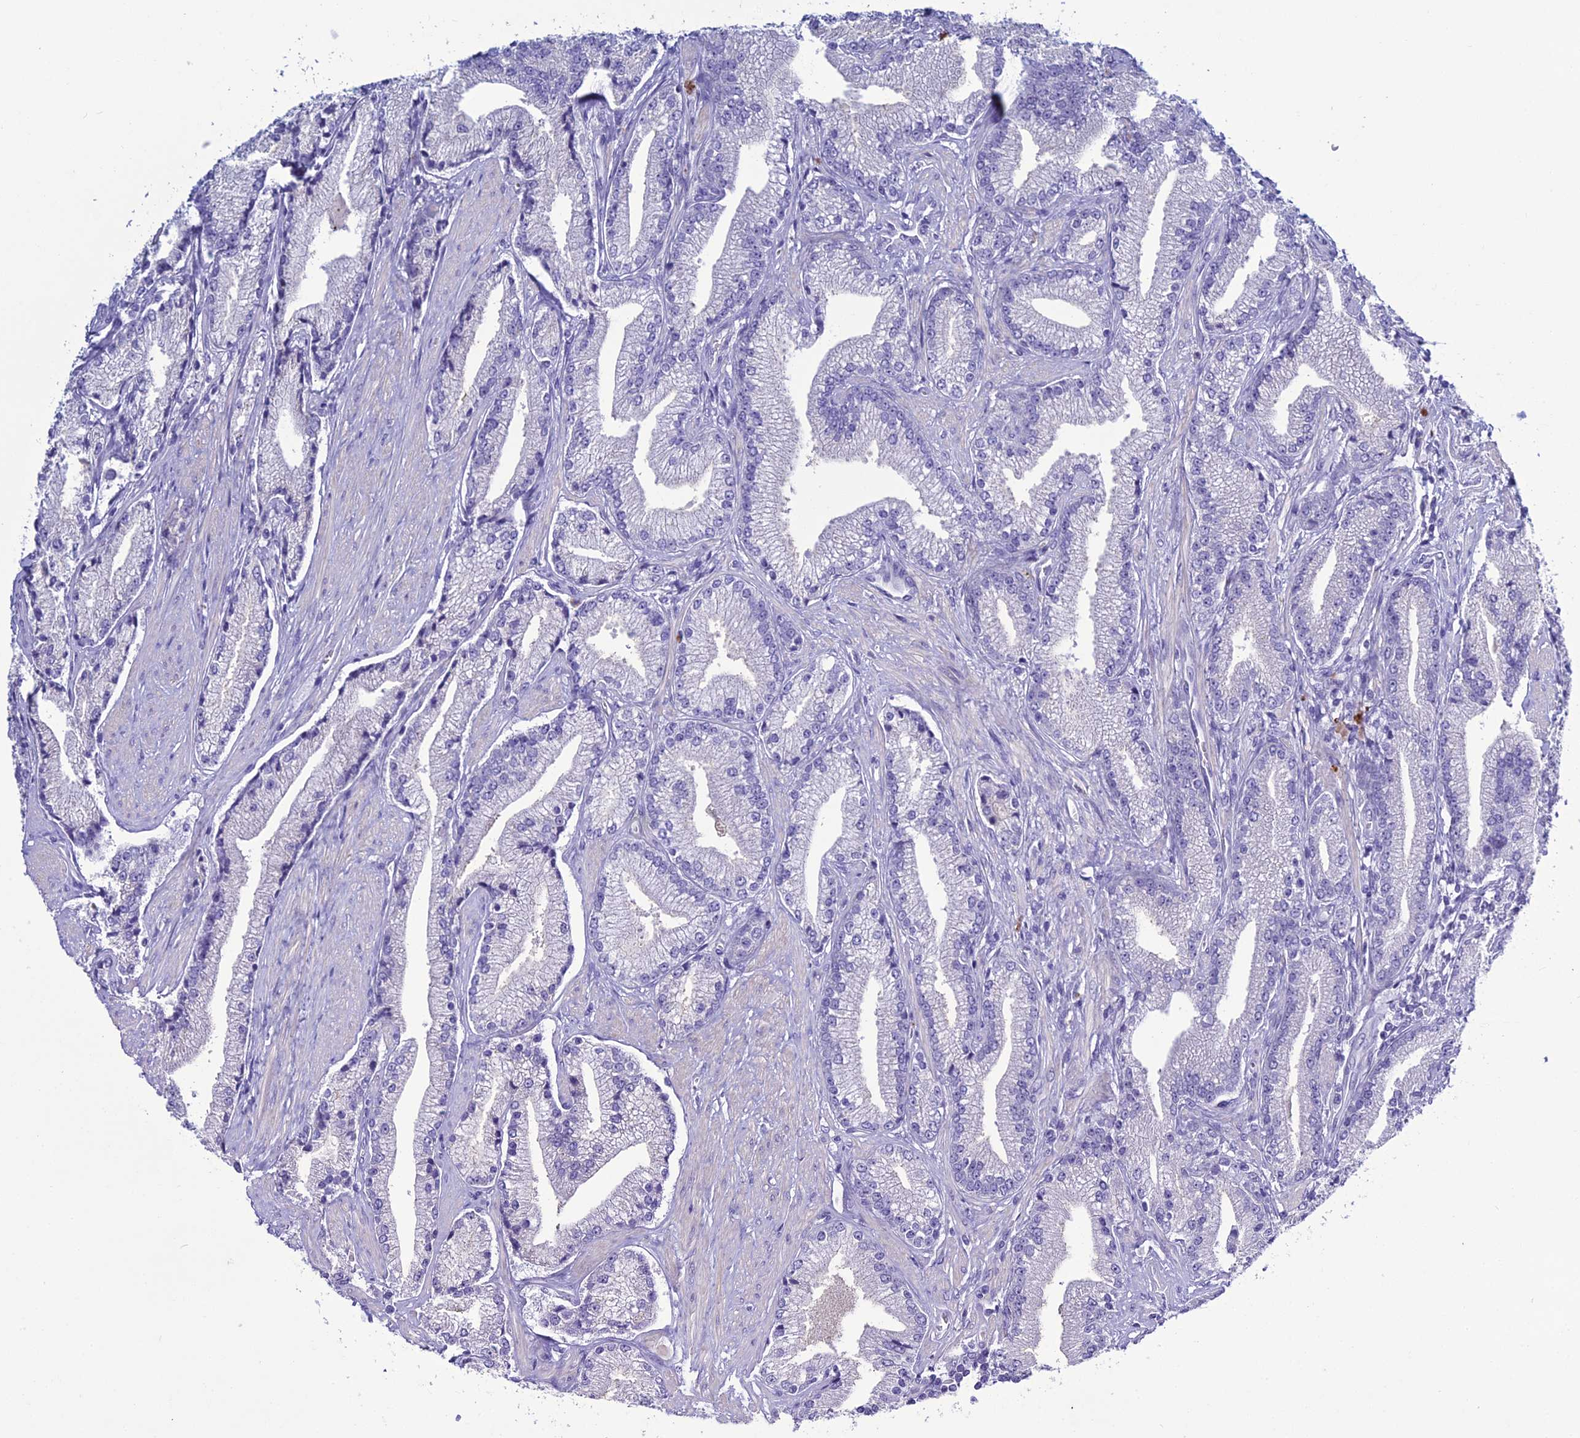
{"staining": {"intensity": "negative", "quantity": "none", "location": "none"}, "tissue": "prostate cancer", "cell_type": "Tumor cells", "image_type": "cancer", "snomed": [{"axis": "morphology", "description": "Adenocarcinoma, High grade"}, {"axis": "topography", "description": "Prostate"}], "caption": "A histopathology image of prostate cancer (adenocarcinoma (high-grade)) stained for a protein shows no brown staining in tumor cells.", "gene": "CLEC2L", "patient": {"sex": "male", "age": 67}}